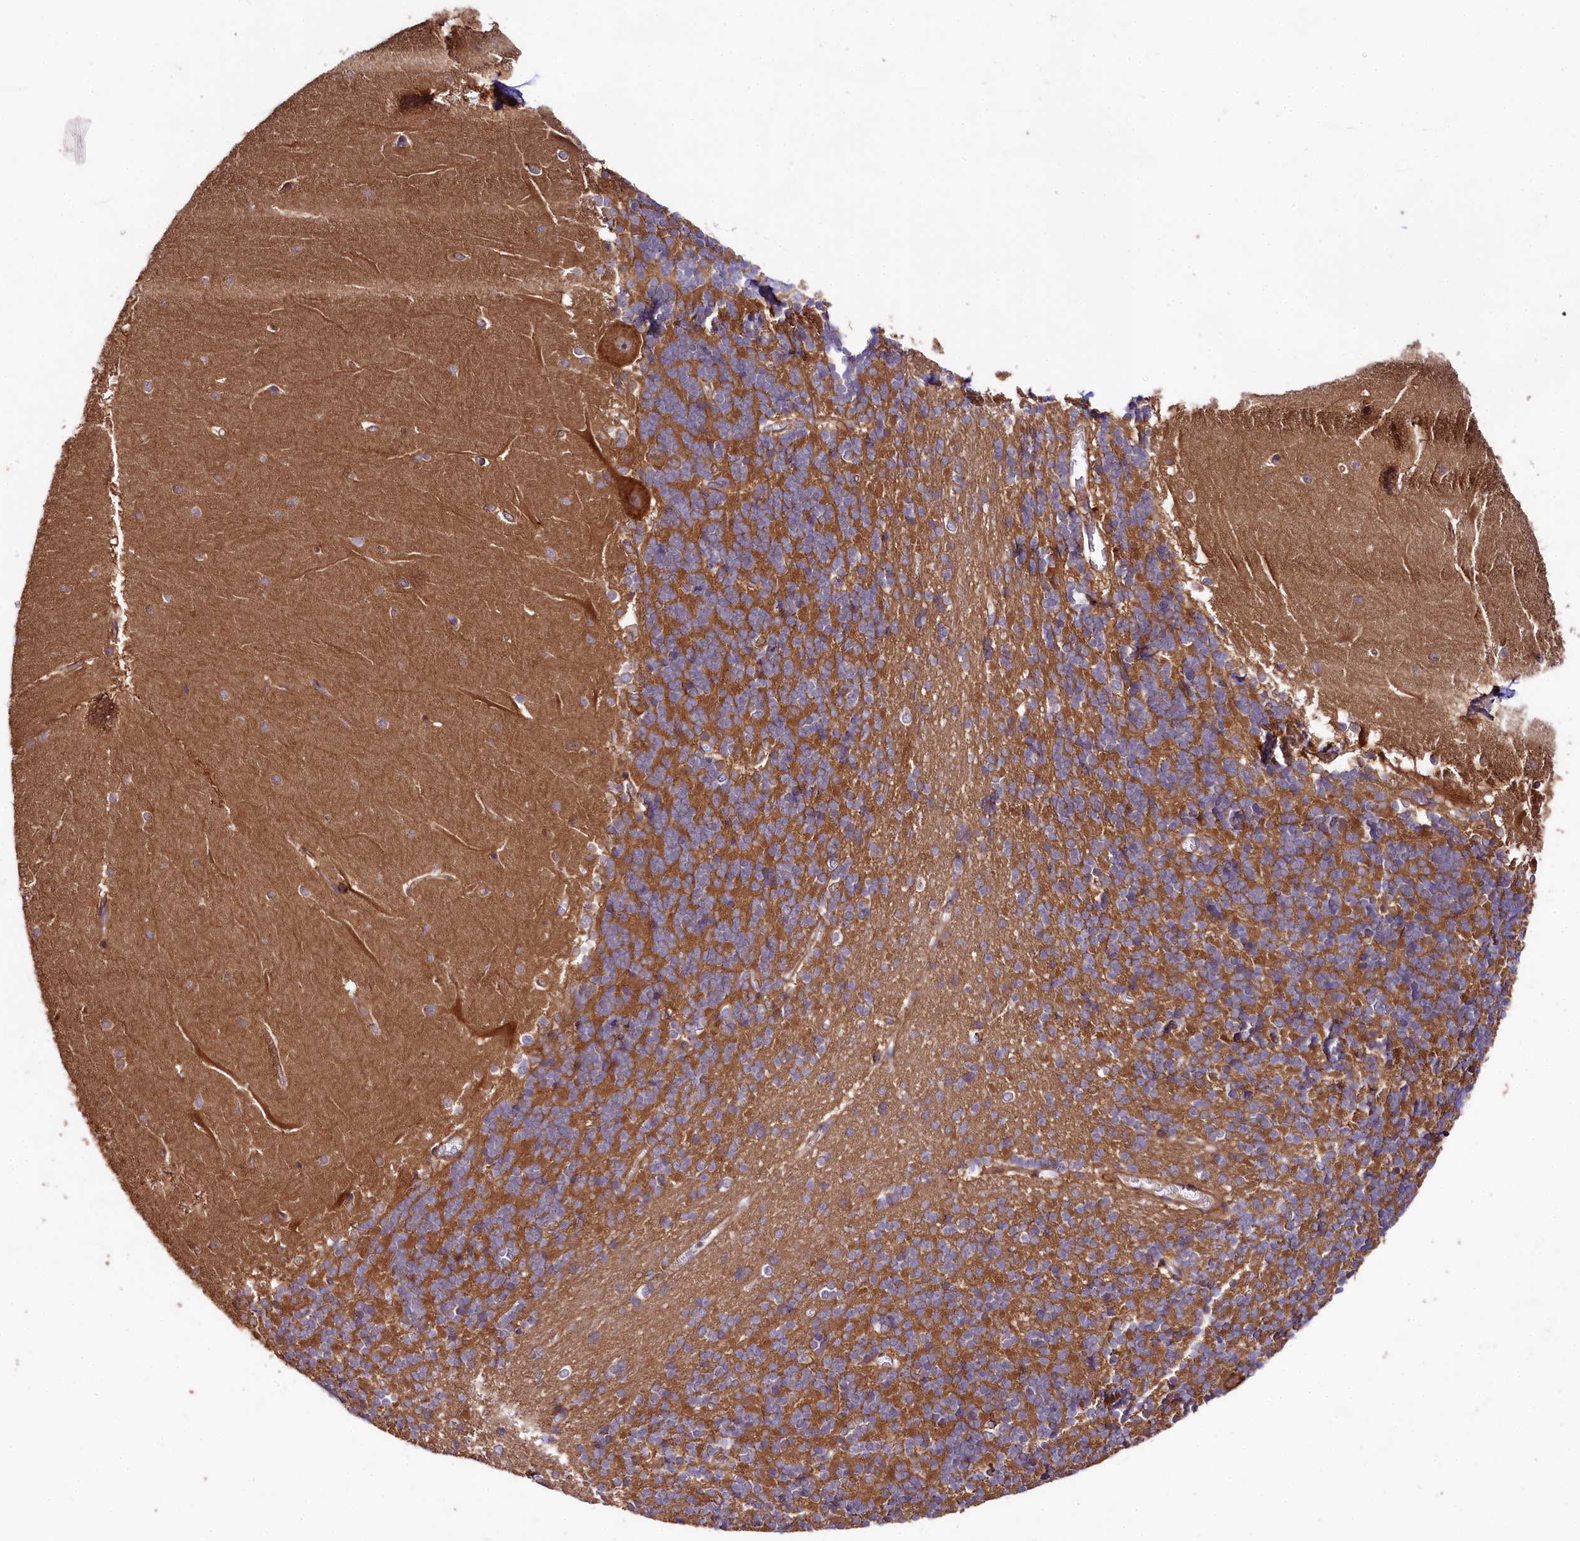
{"staining": {"intensity": "moderate", "quantity": ">75%", "location": "cytoplasmic/membranous"}, "tissue": "cerebellum", "cell_type": "Cells in granular layer", "image_type": "normal", "snomed": [{"axis": "morphology", "description": "Normal tissue, NOS"}, {"axis": "topography", "description": "Cerebellum"}], "caption": "The immunohistochemical stain highlights moderate cytoplasmic/membranous positivity in cells in granular layer of normal cerebellum. (Stains: DAB in brown, nuclei in blue, Microscopy: brightfield microscopy at high magnification).", "gene": "SPATS2", "patient": {"sex": "male", "age": 37}}